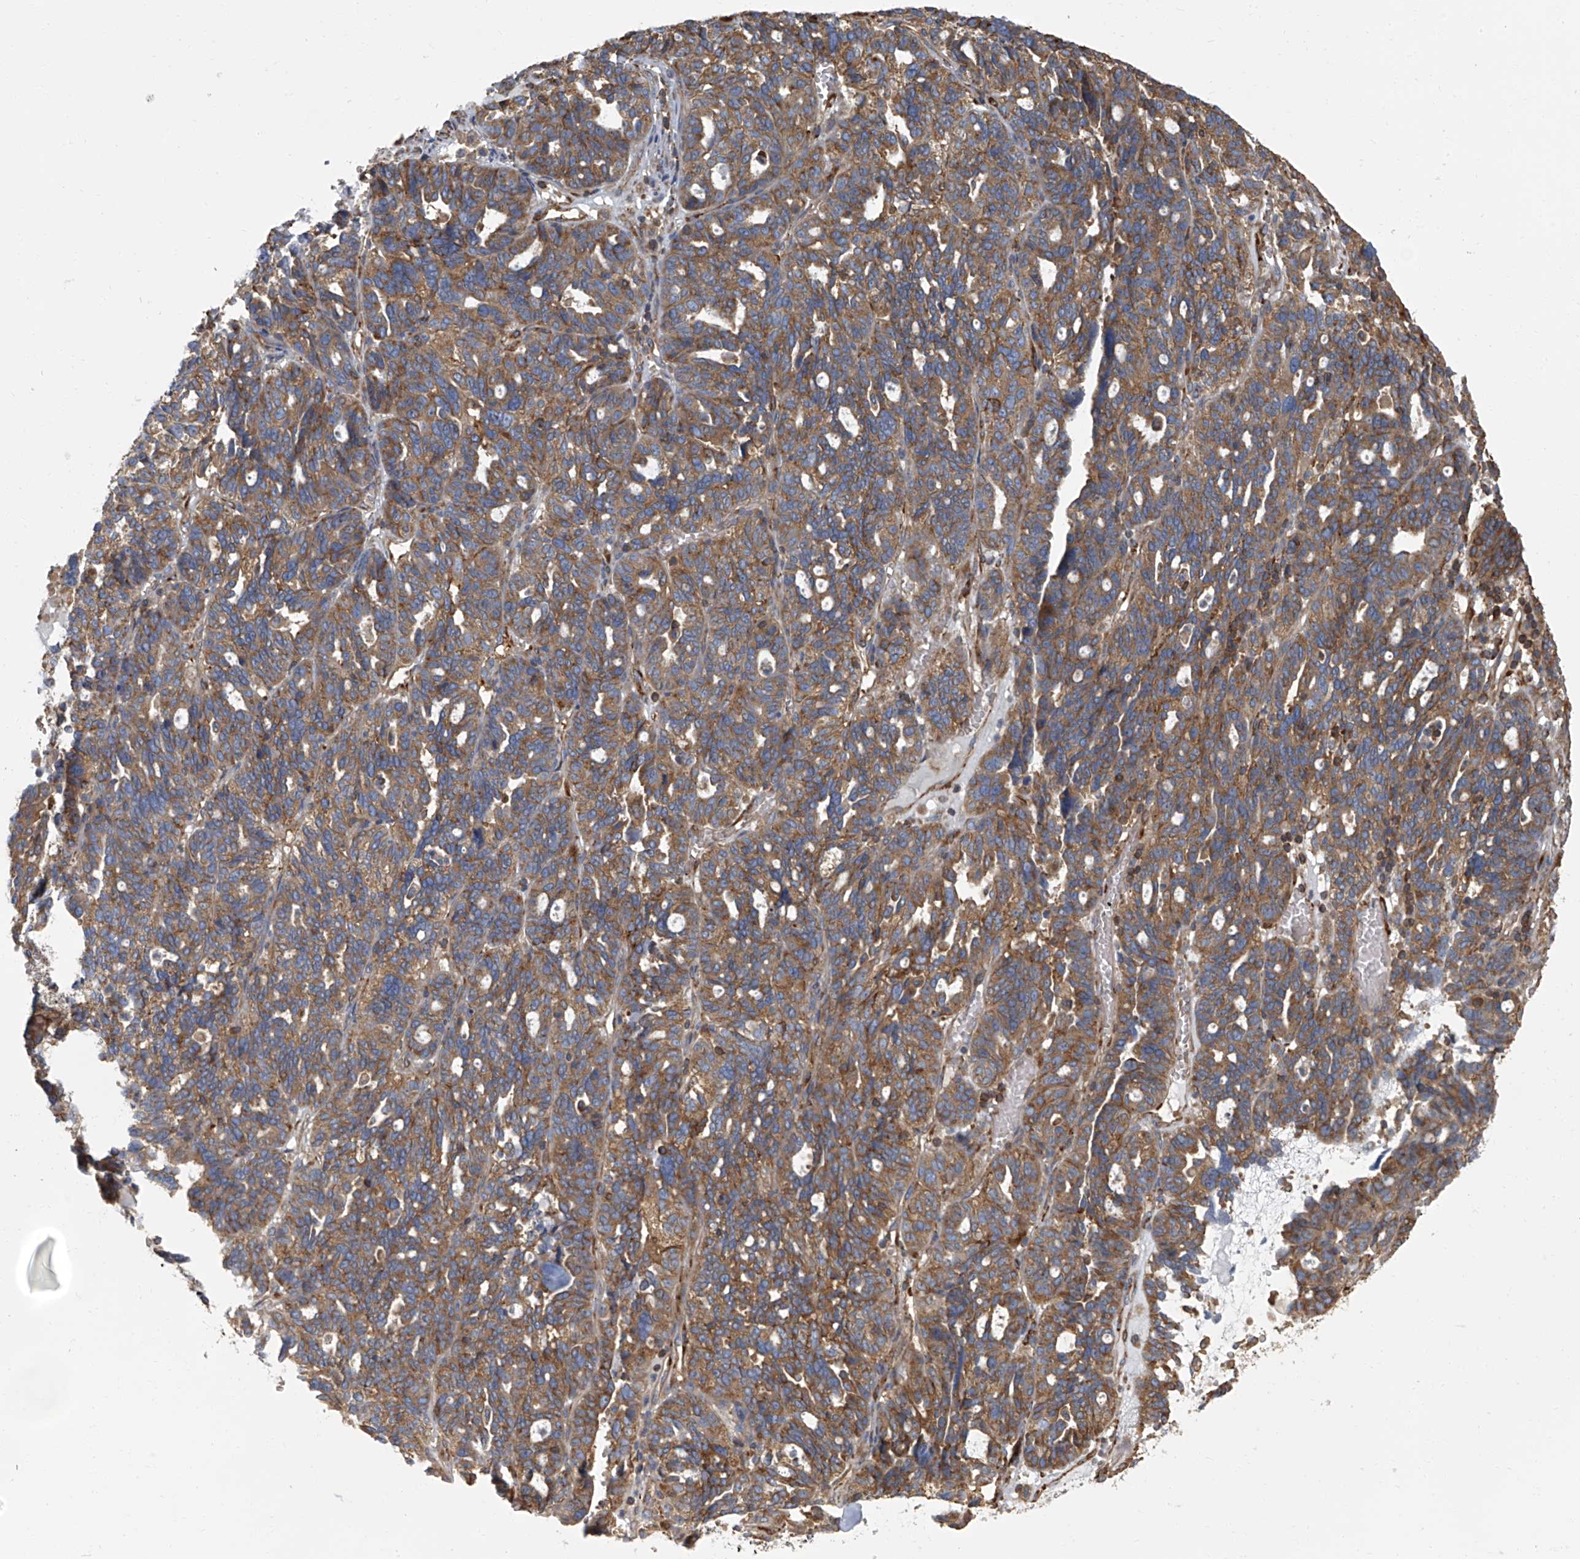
{"staining": {"intensity": "moderate", "quantity": ">75%", "location": "cytoplasmic/membranous"}, "tissue": "ovarian cancer", "cell_type": "Tumor cells", "image_type": "cancer", "snomed": [{"axis": "morphology", "description": "Cystadenocarcinoma, serous, NOS"}, {"axis": "topography", "description": "Ovary"}], "caption": "Brown immunohistochemical staining in human ovarian cancer (serous cystadenocarcinoma) displays moderate cytoplasmic/membranous expression in about >75% of tumor cells.", "gene": "SEPTIN7", "patient": {"sex": "female", "age": 59}}